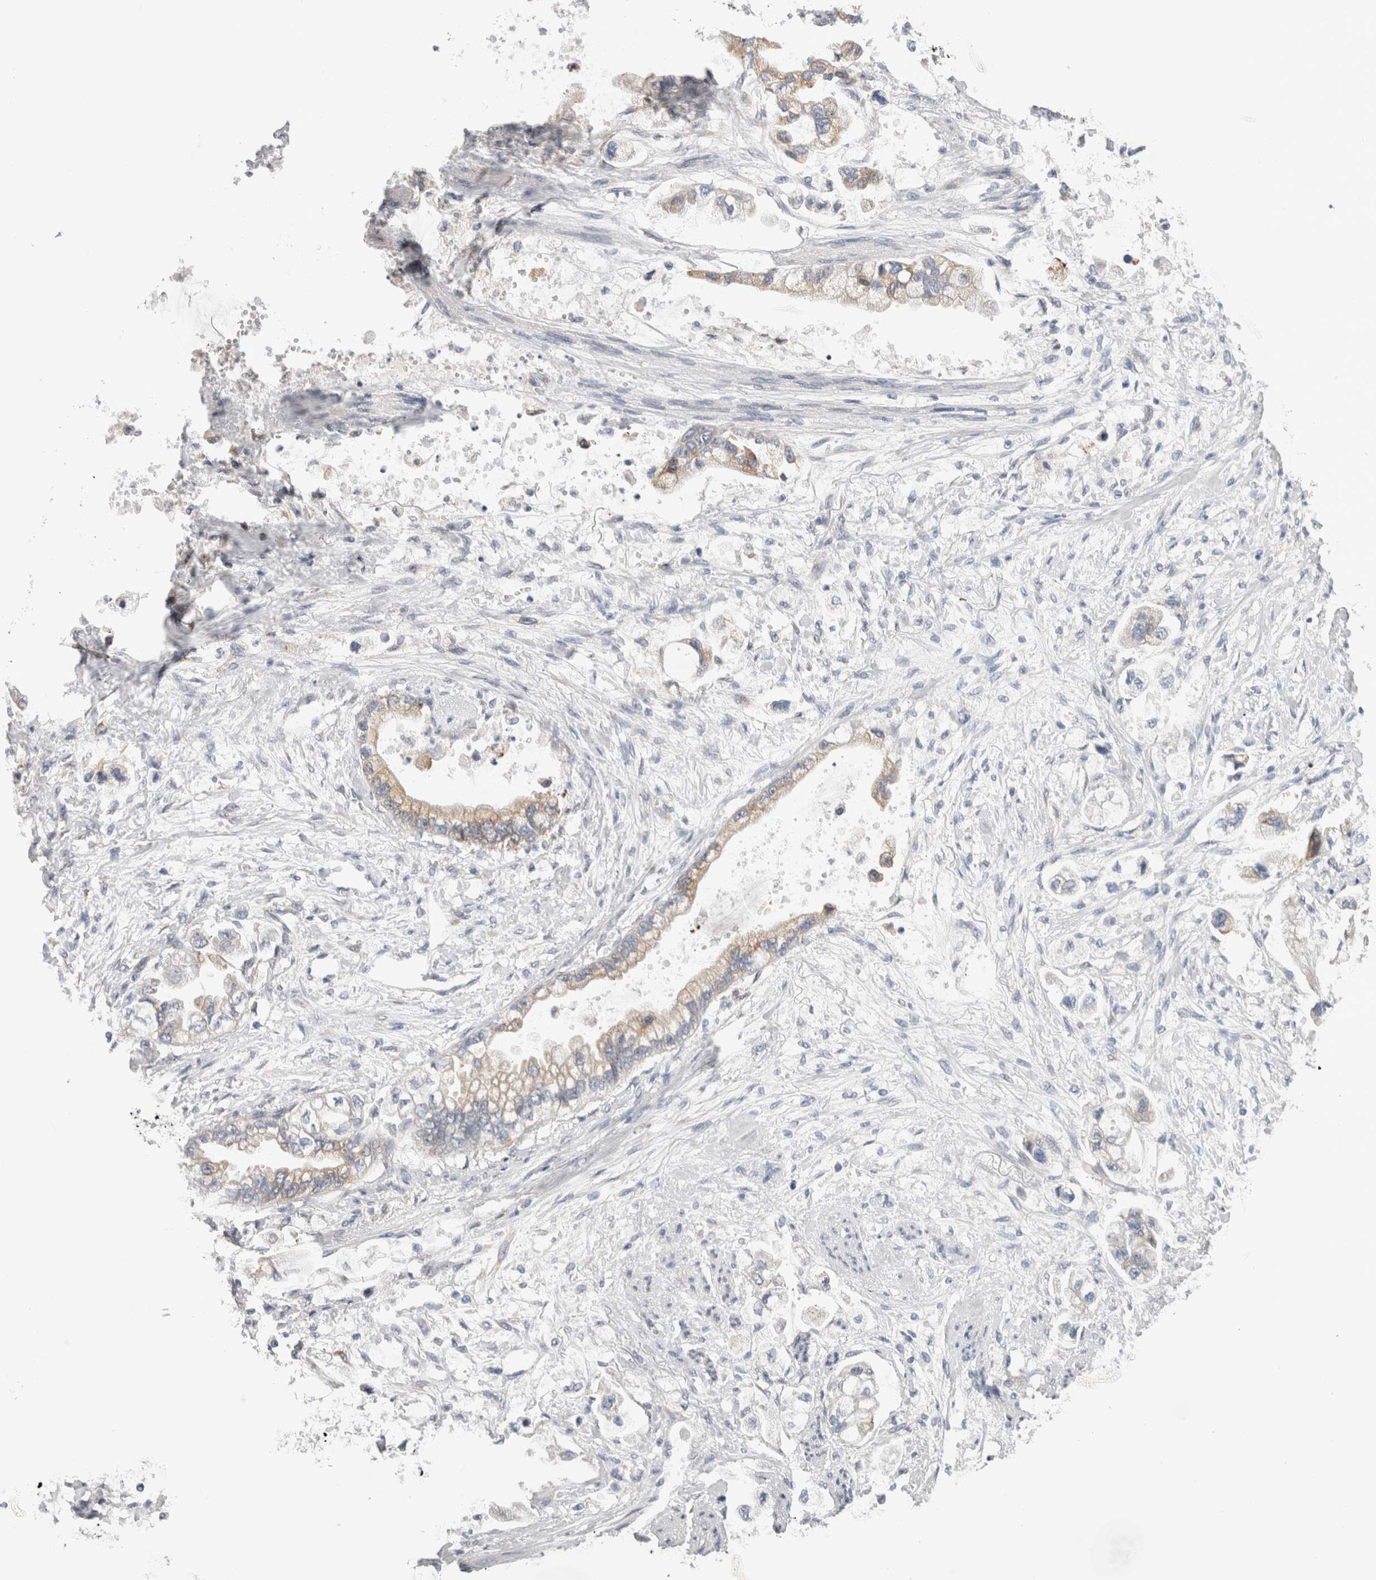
{"staining": {"intensity": "weak", "quantity": "25%-75%", "location": "cytoplasmic/membranous"}, "tissue": "stomach cancer", "cell_type": "Tumor cells", "image_type": "cancer", "snomed": [{"axis": "morphology", "description": "Adenocarcinoma, NOS"}, {"axis": "topography", "description": "Stomach"}], "caption": "Immunohistochemical staining of human adenocarcinoma (stomach) displays weak cytoplasmic/membranous protein staining in approximately 25%-75% of tumor cells. (DAB (3,3'-diaminobenzidine) IHC with brightfield microscopy, high magnification).", "gene": "VCPIP1", "patient": {"sex": "male", "age": 62}}